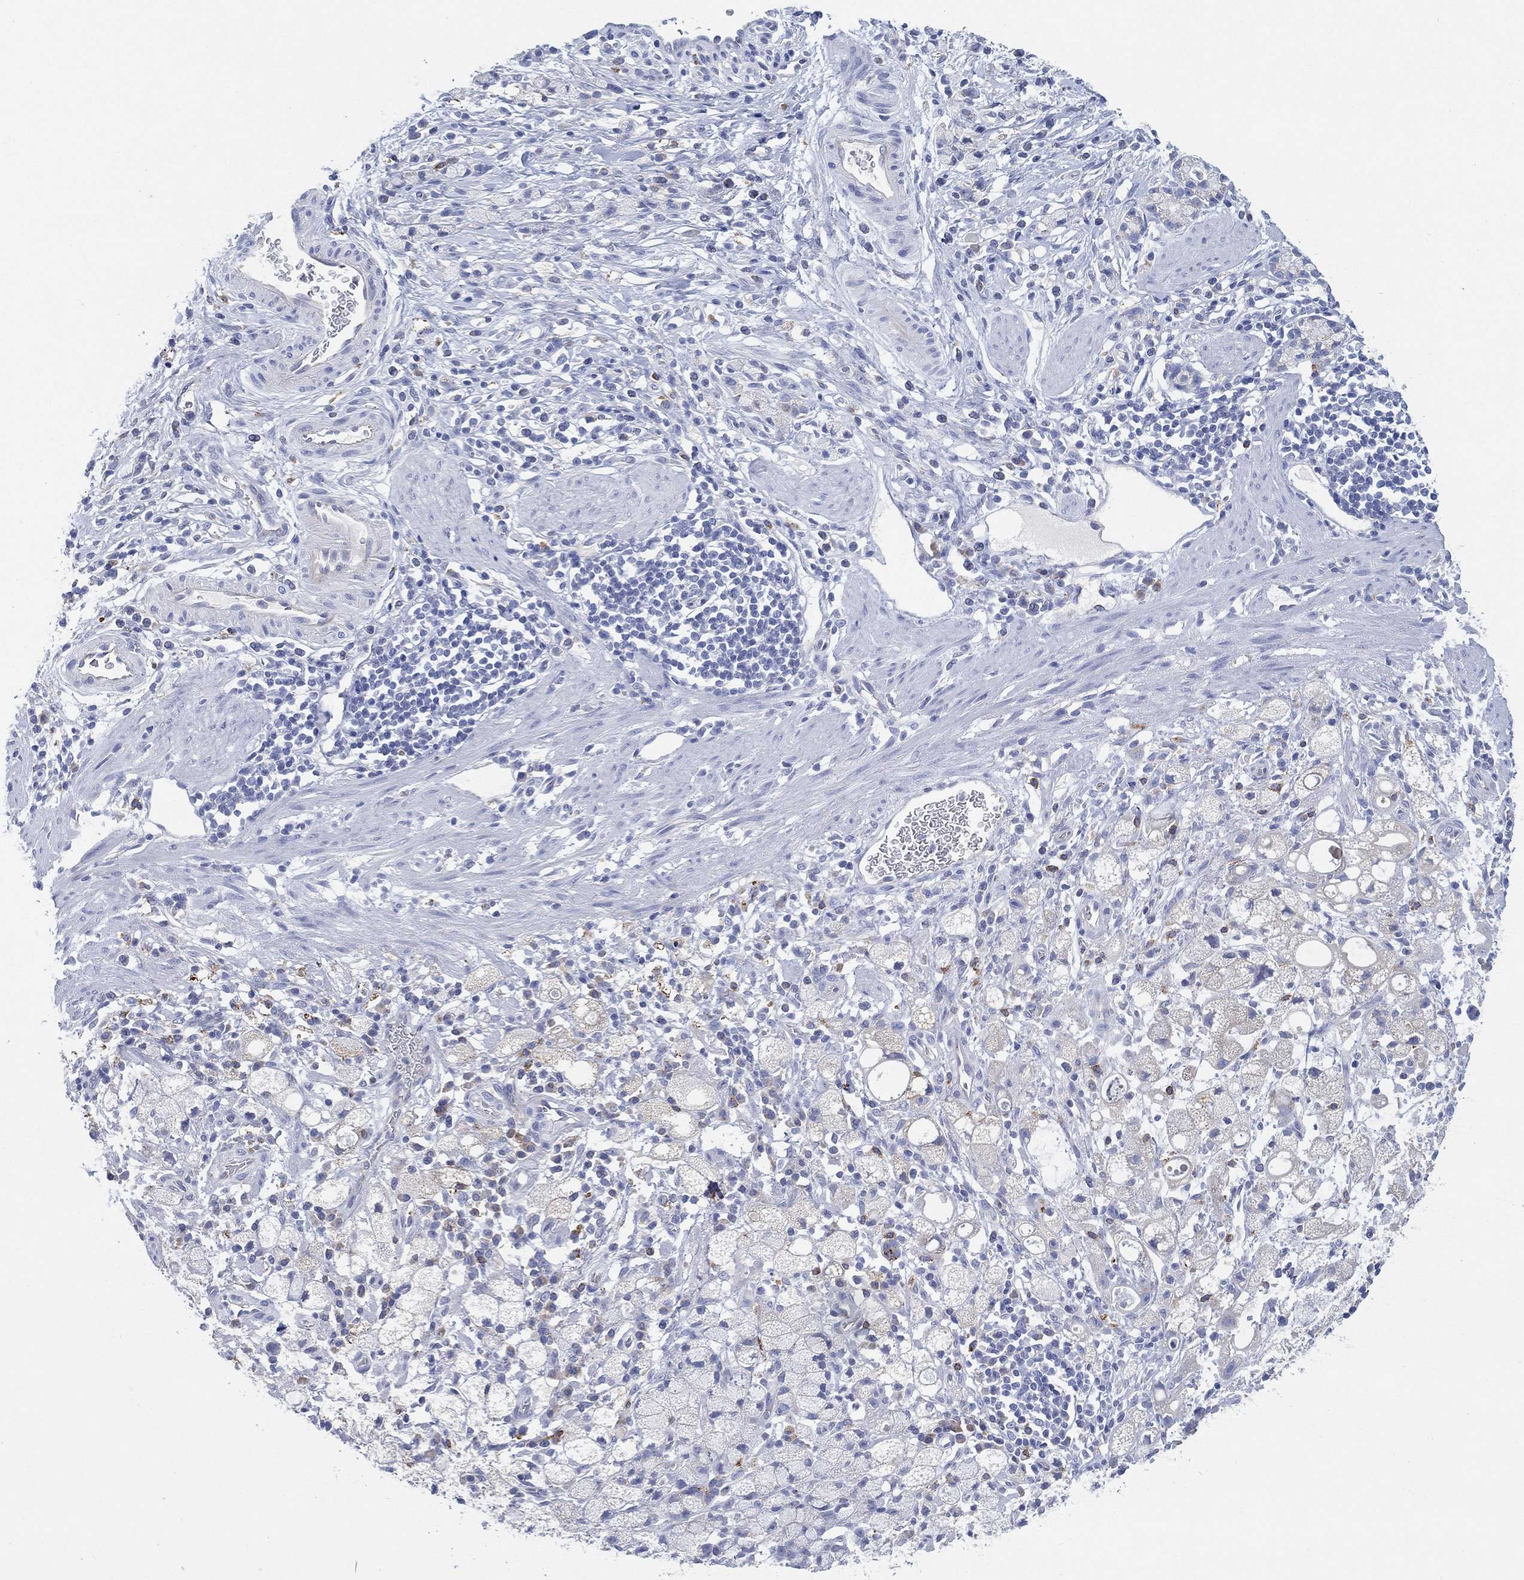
{"staining": {"intensity": "negative", "quantity": "none", "location": "none"}, "tissue": "stomach cancer", "cell_type": "Tumor cells", "image_type": "cancer", "snomed": [{"axis": "morphology", "description": "Adenocarcinoma, NOS"}, {"axis": "topography", "description": "Stomach"}], "caption": "Protein analysis of stomach adenocarcinoma displays no significant staining in tumor cells.", "gene": "GALNS", "patient": {"sex": "male", "age": 58}}